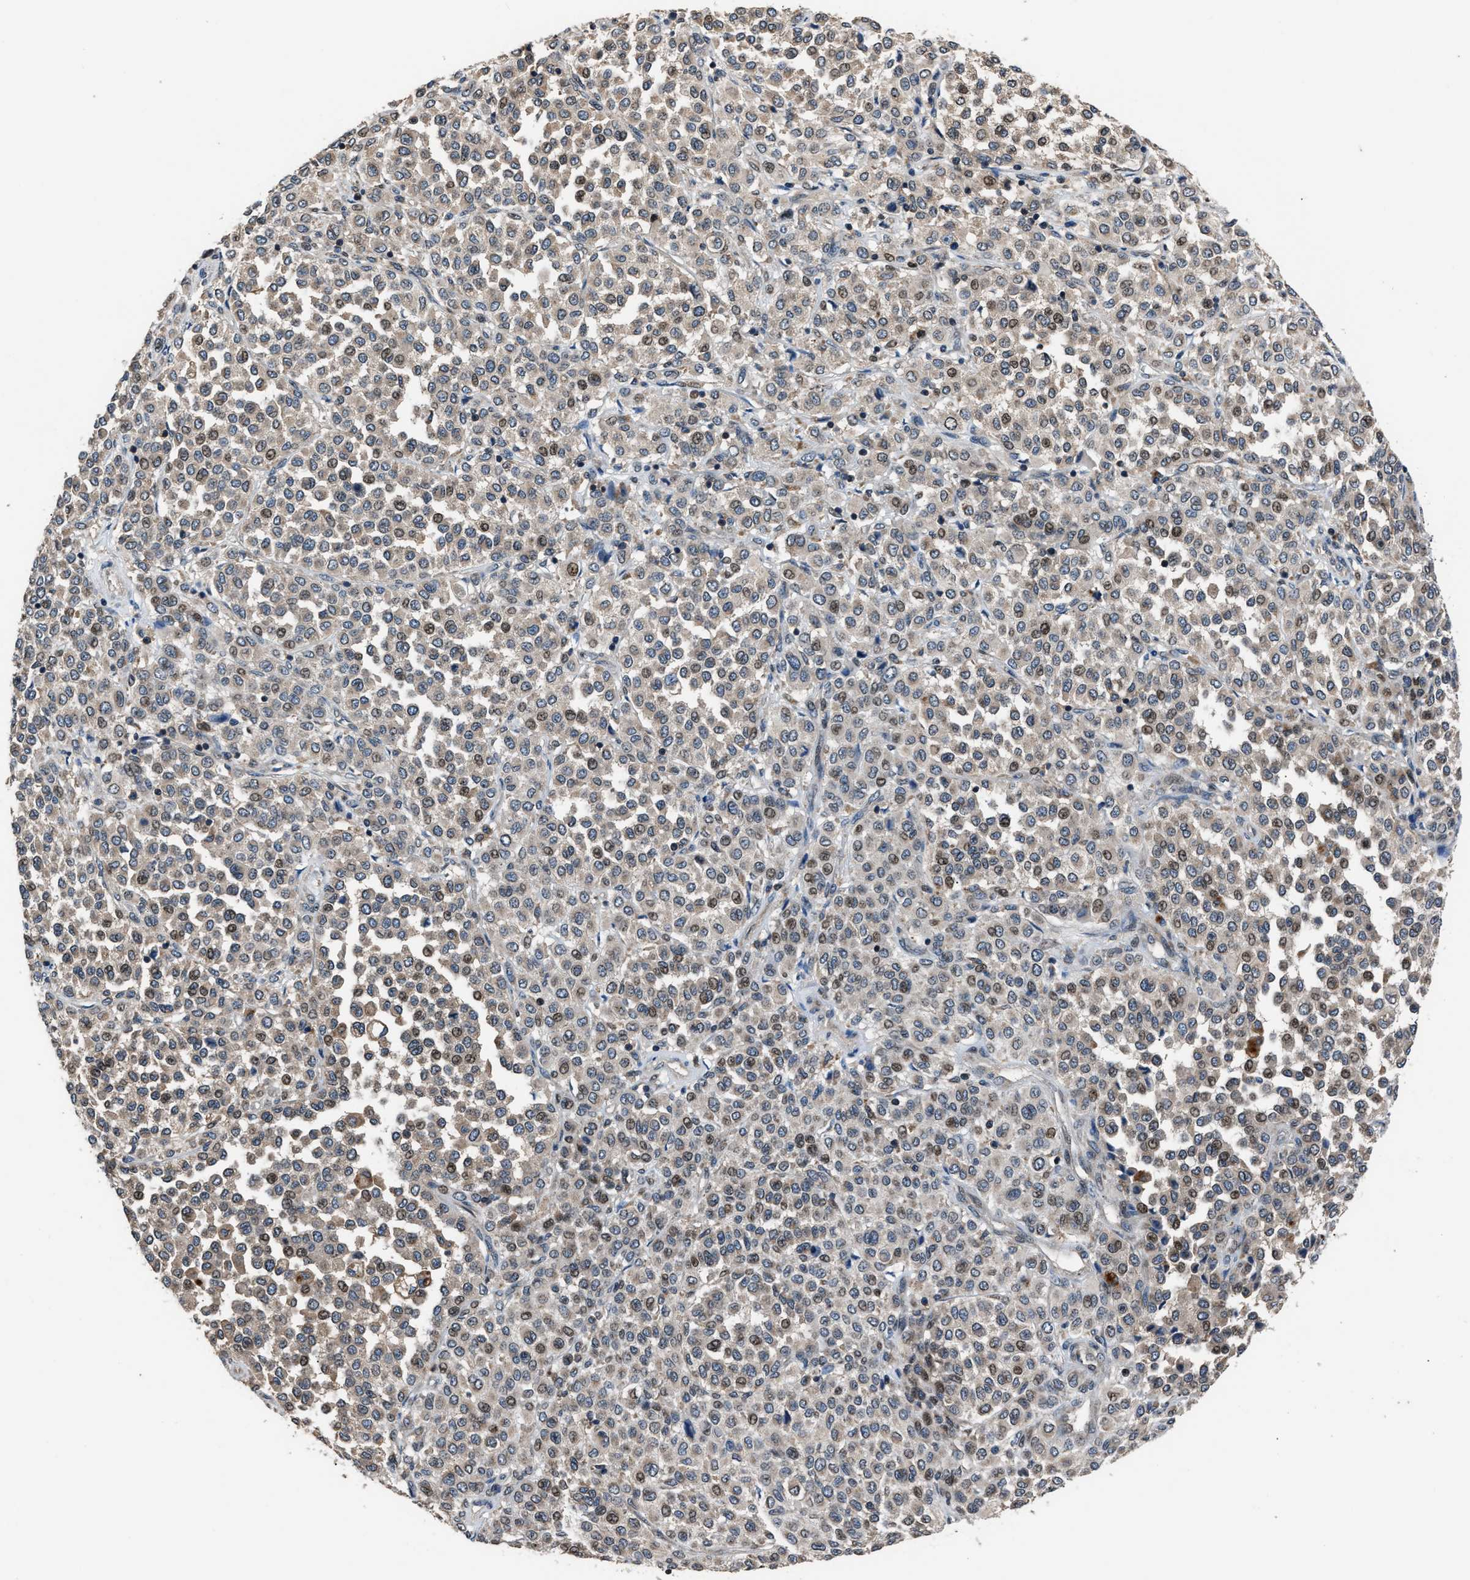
{"staining": {"intensity": "moderate", "quantity": "25%-75%", "location": "cytoplasmic/membranous,nuclear"}, "tissue": "melanoma", "cell_type": "Tumor cells", "image_type": "cancer", "snomed": [{"axis": "morphology", "description": "Malignant melanoma, Metastatic site"}, {"axis": "topography", "description": "Pancreas"}], "caption": "IHC (DAB (3,3'-diaminobenzidine)) staining of human malignant melanoma (metastatic site) reveals moderate cytoplasmic/membranous and nuclear protein staining in about 25%-75% of tumor cells.", "gene": "TNRC18", "patient": {"sex": "female", "age": 30}}